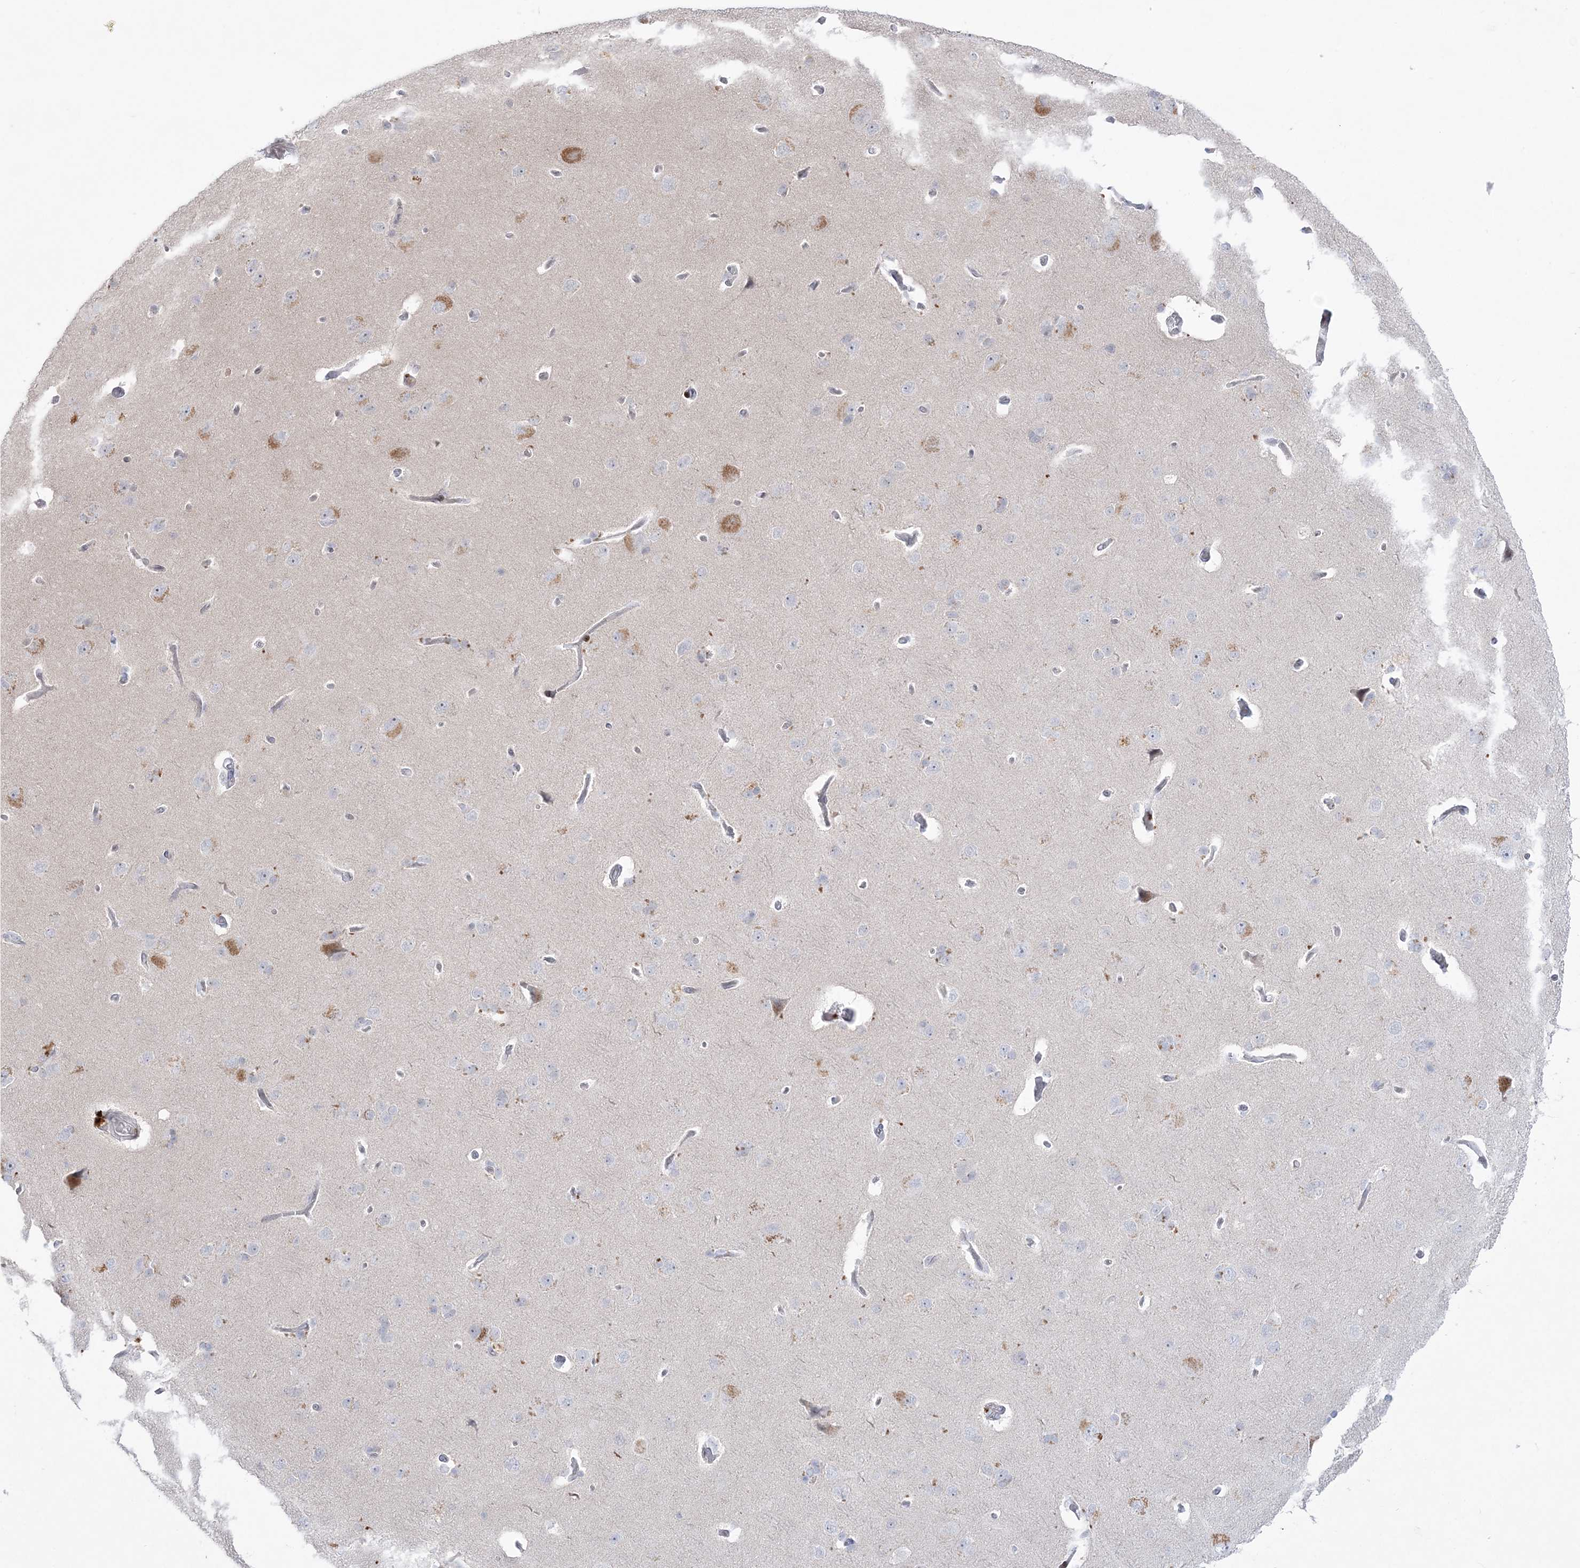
{"staining": {"intensity": "negative", "quantity": "none", "location": "none"}, "tissue": "cerebral cortex", "cell_type": "Endothelial cells", "image_type": "normal", "snomed": [{"axis": "morphology", "description": "Normal tissue, NOS"}, {"axis": "topography", "description": "Cerebral cortex"}], "caption": "IHC histopathology image of unremarkable cerebral cortex stained for a protein (brown), which exhibits no positivity in endothelial cells.", "gene": "SH3BP4", "patient": {"sex": "male", "age": 62}}